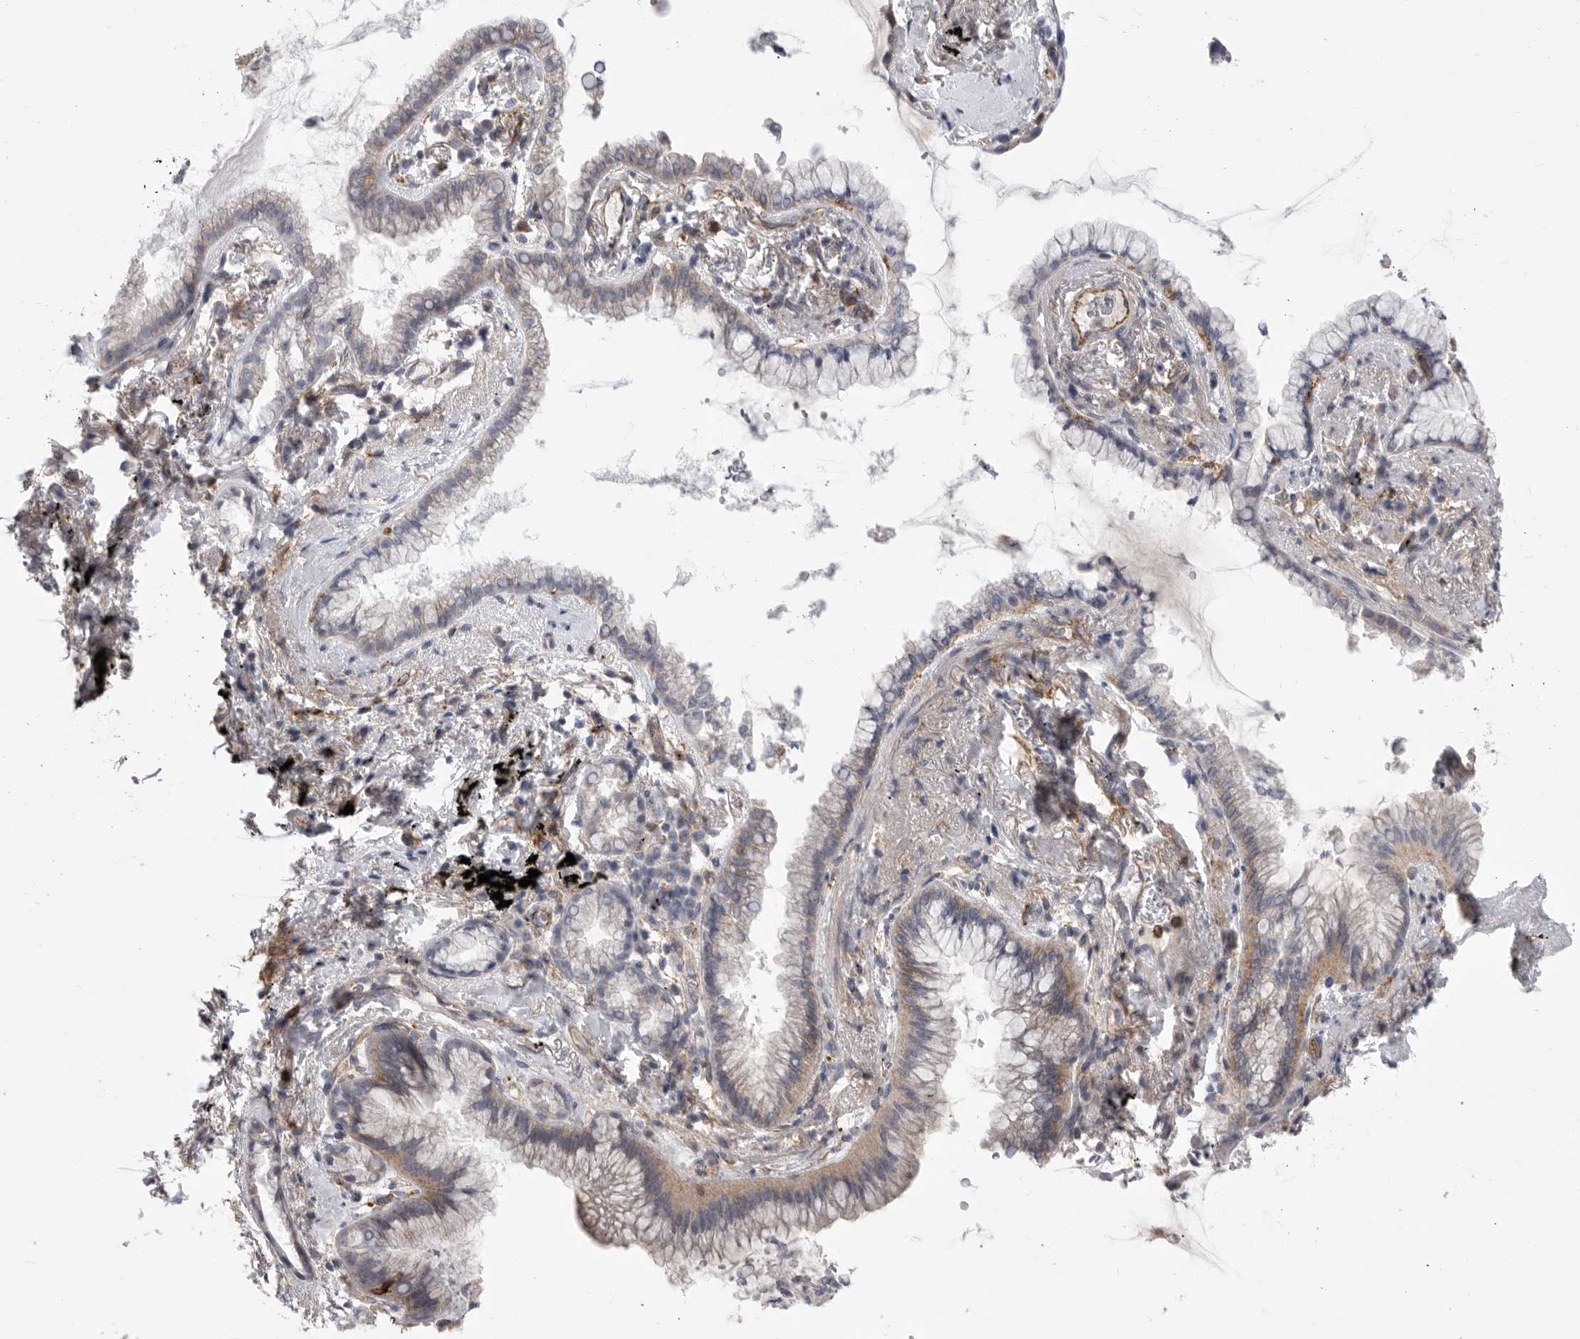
{"staining": {"intensity": "weak", "quantity": "<25%", "location": "cytoplasmic/membranous"}, "tissue": "lung cancer", "cell_type": "Tumor cells", "image_type": "cancer", "snomed": [{"axis": "morphology", "description": "Adenocarcinoma, NOS"}, {"axis": "topography", "description": "Lung"}], "caption": "Lung cancer (adenocarcinoma) was stained to show a protein in brown. There is no significant staining in tumor cells. The staining is performed using DAB brown chromogen with nuclei counter-stained in using hematoxylin.", "gene": "SIGLEC10", "patient": {"sex": "female", "age": 70}}